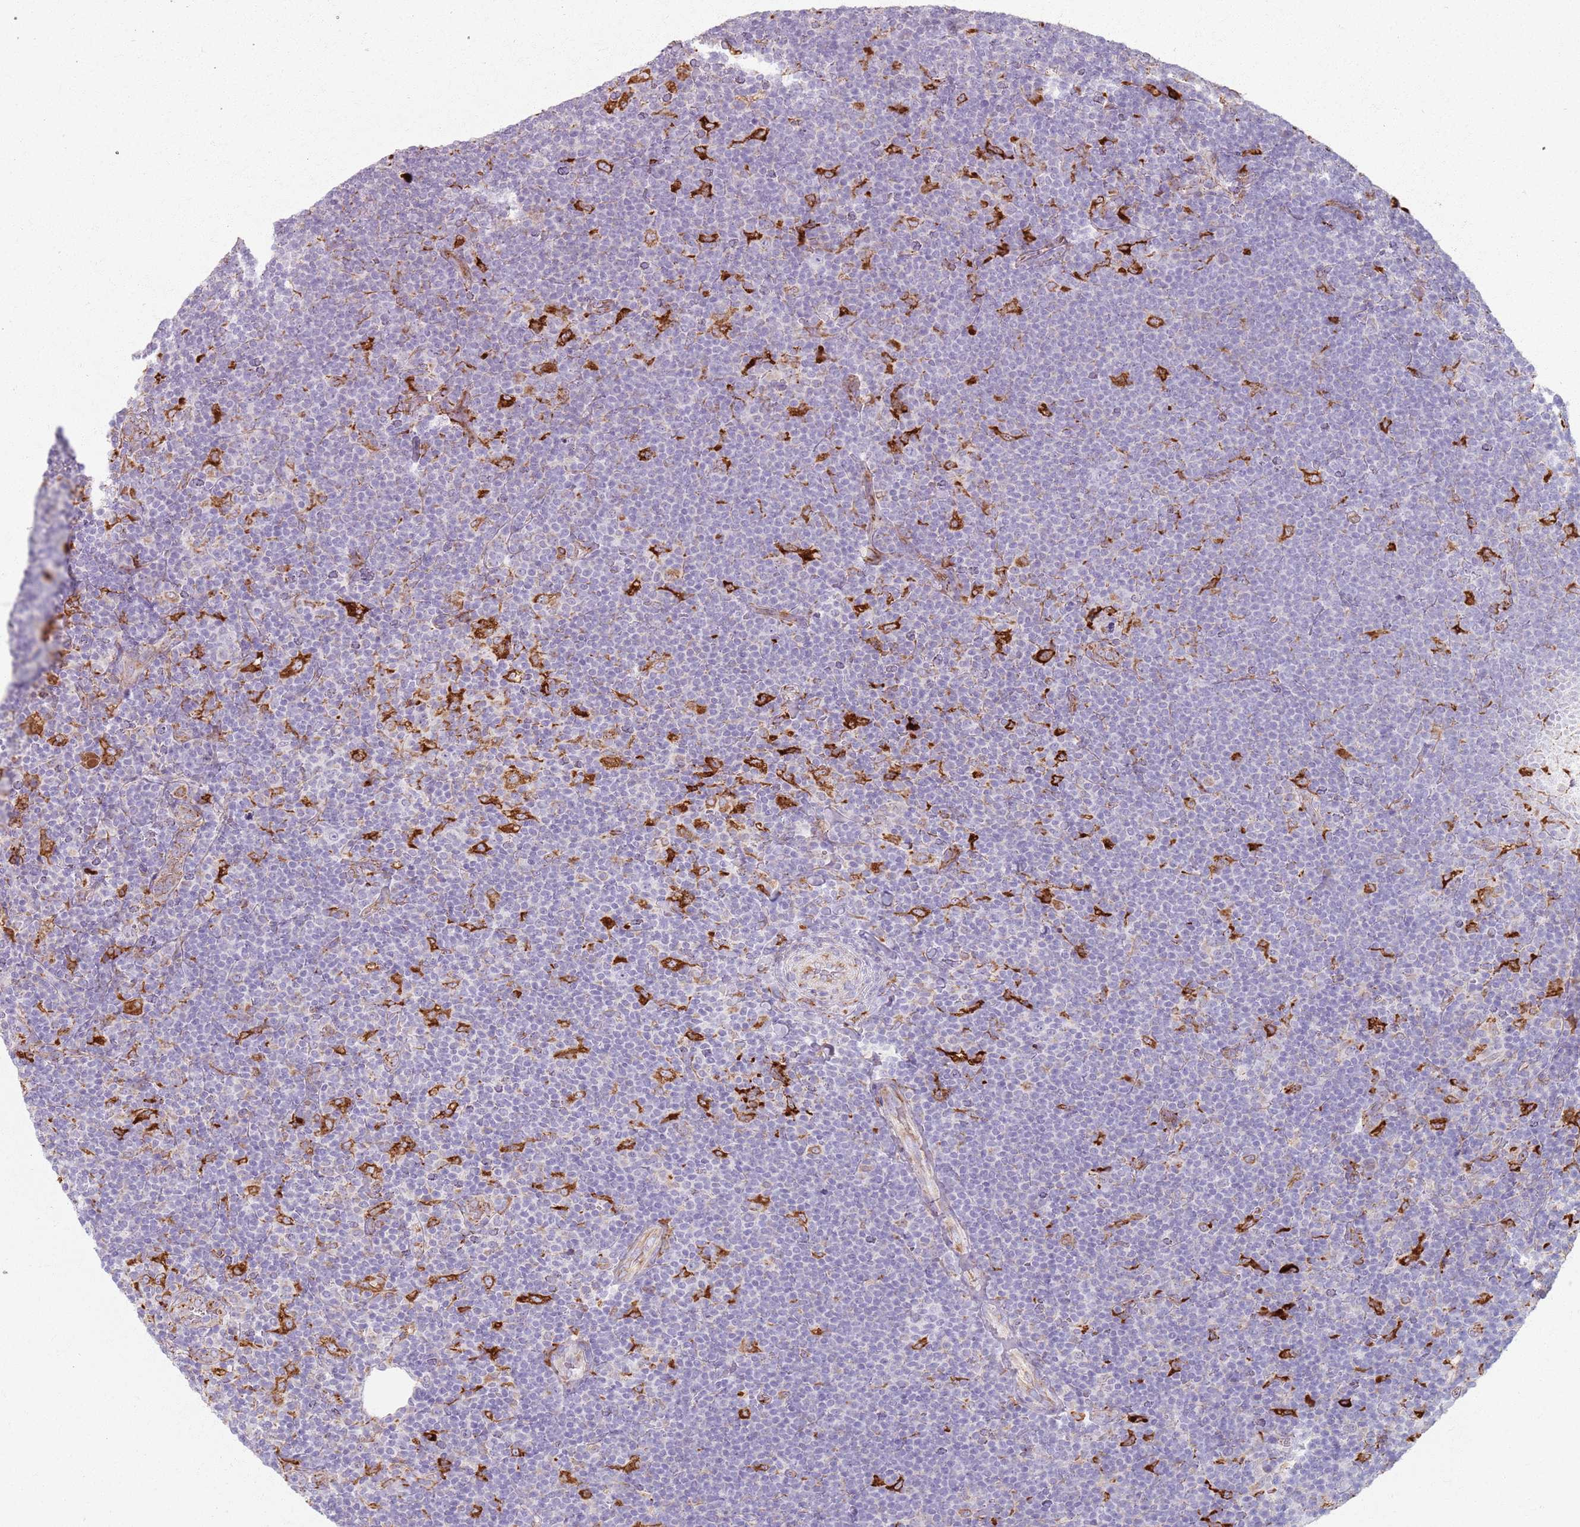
{"staining": {"intensity": "negative", "quantity": "none", "location": "none"}, "tissue": "lymphoma", "cell_type": "Tumor cells", "image_type": "cancer", "snomed": [{"axis": "morphology", "description": "Hodgkin's disease, NOS"}, {"axis": "topography", "description": "Lymph node"}], "caption": "Hodgkin's disease stained for a protein using immunohistochemistry displays no staining tumor cells.", "gene": "COLGALT1", "patient": {"sex": "female", "age": 57}}